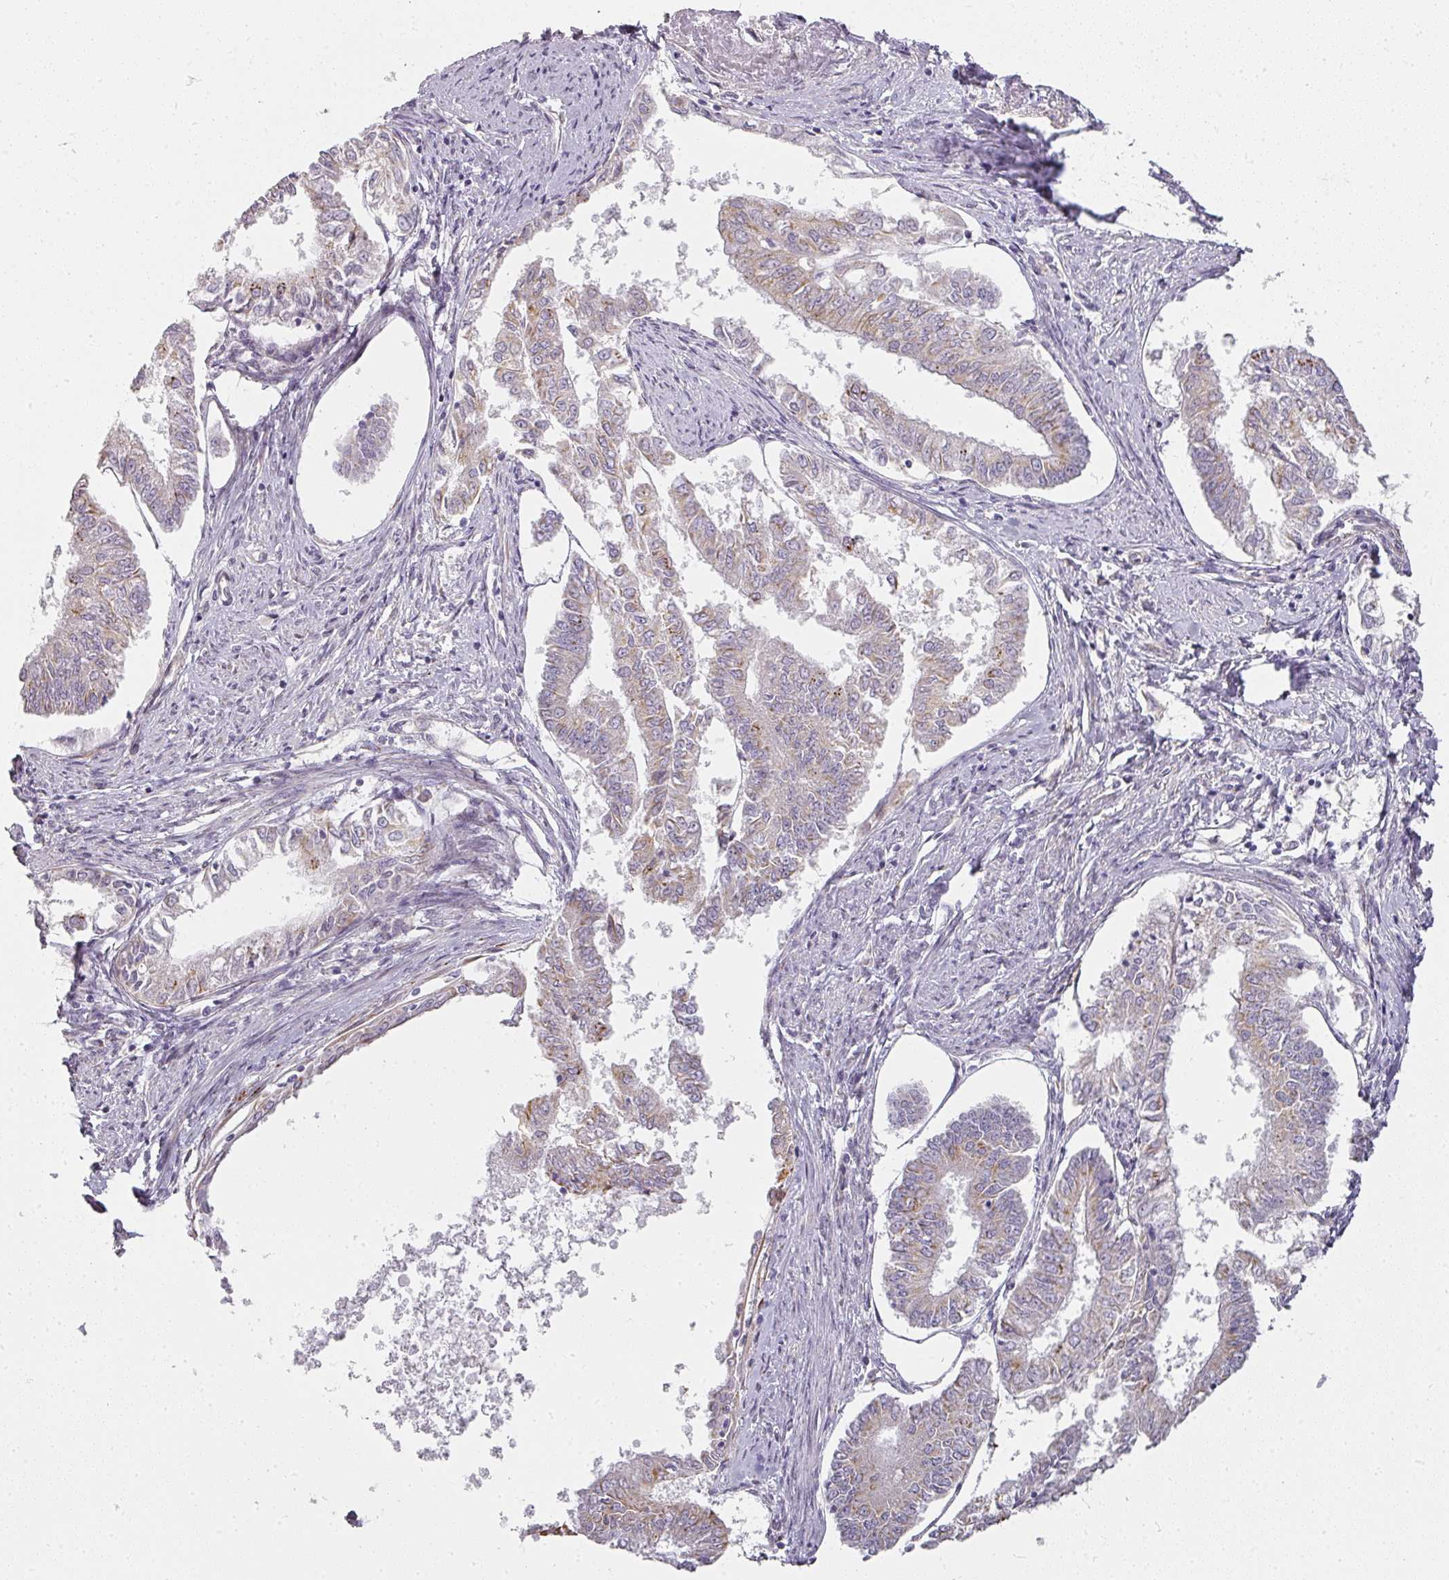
{"staining": {"intensity": "weak", "quantity": "<25%", "location": "cytoplasmic/membranous"}, "tissue": "endometrial cancer", "cell_type": "Tumor cells", "image_type": "cancer", "snomed": [{"axis": "morphology", "description": "Adenocarcinoma, NOS"}, {"axis": "topography", "description": "Endometrium"}], "caption": "A photomicrograph of endometrial adenocarcinoma stained for a protein shows no brown staining in tumor cells.", "gene": "ATP8B2", "patient": {"sex": "female", "age": 76}}